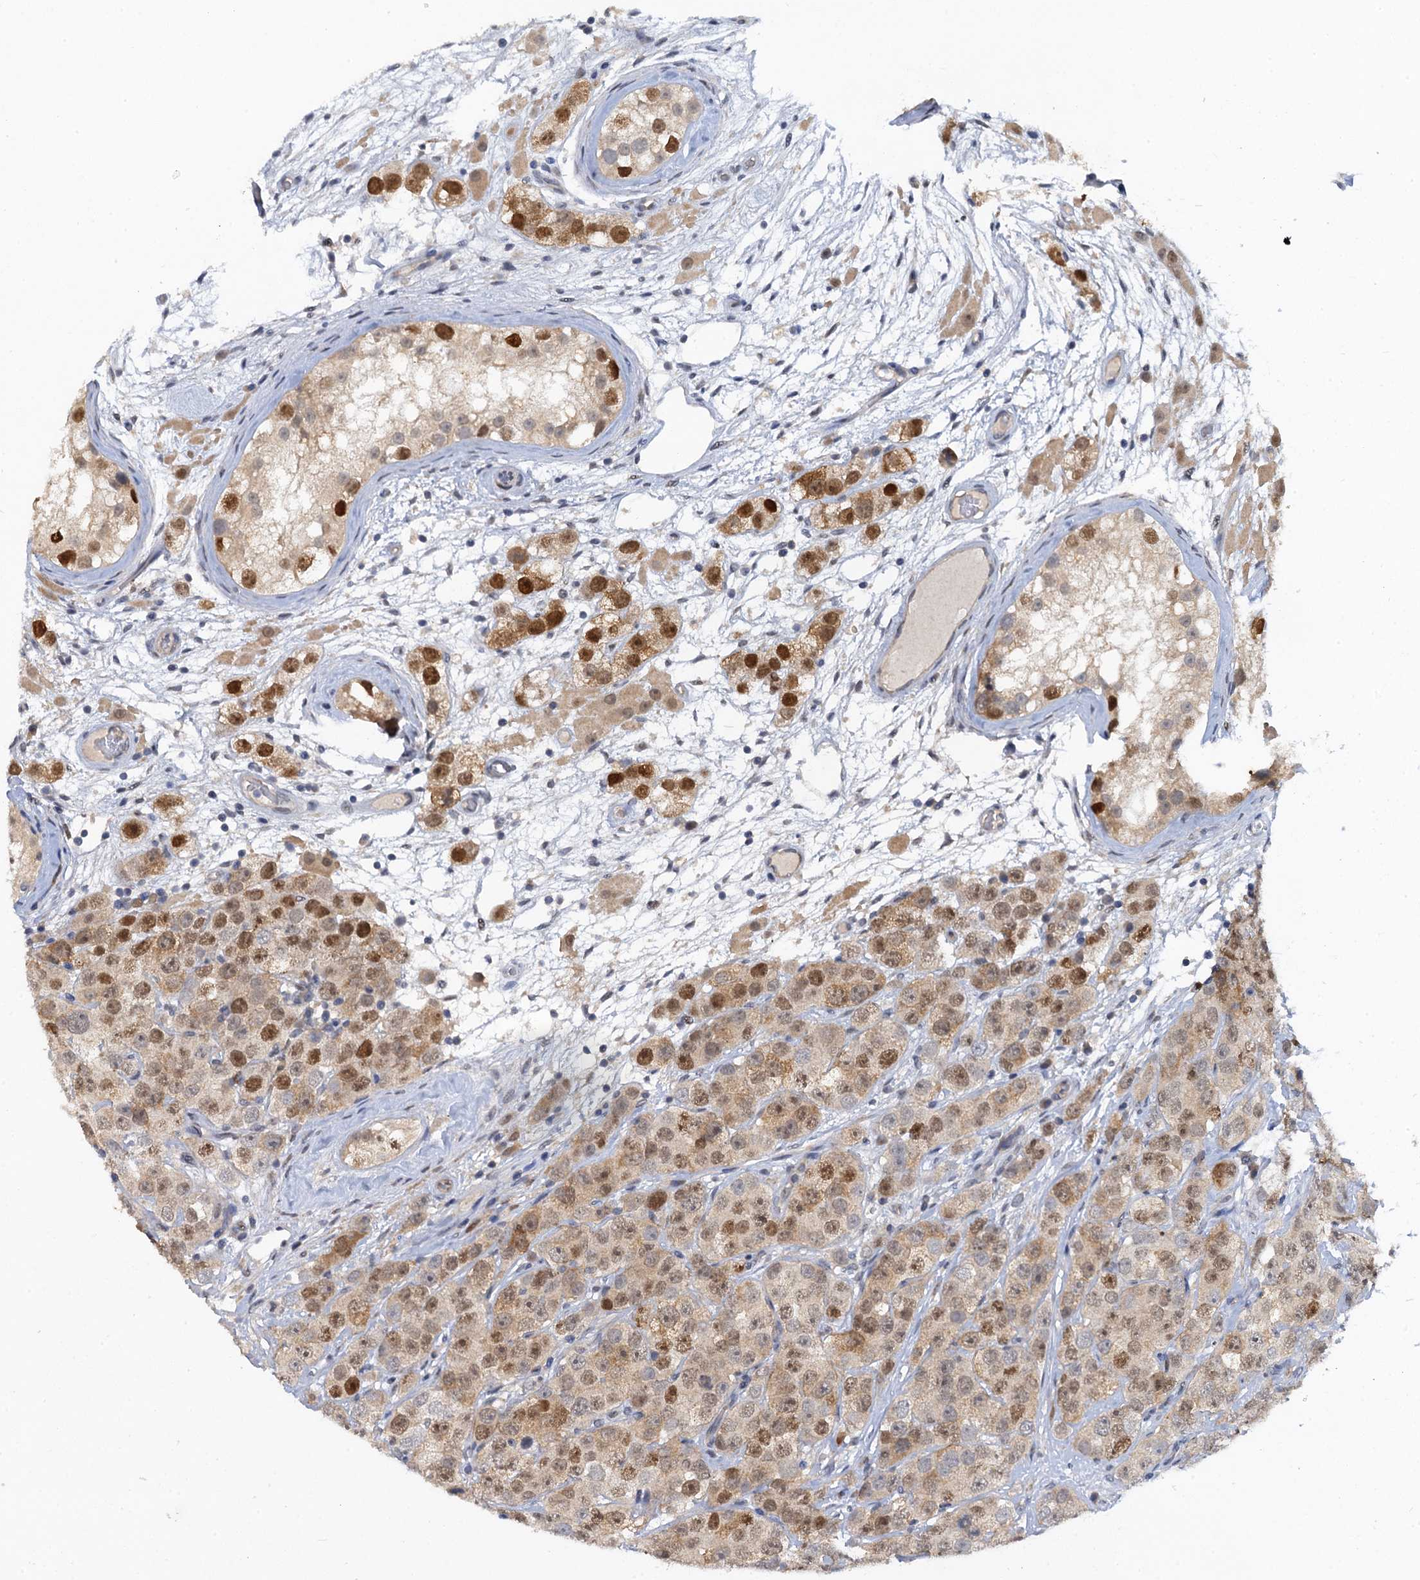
{"staining": {"intensity": "moderate", "quantity": "25%-75%", "location": "nuclear"}, "tissue": "testis cancer", "cell_type": "Tumor cells", "image_type": "cancer", "snomed": [{"axis": "morphology", "description": "Seminoma, NOS"}, {"axis": "topography", "description": "Testis"}], "caption": "Immunohistochemistry (DAB (3,3'-diaminobenzidine)) staining of testis seminoma exhibits moderate nuclear protein expression in about 25%-75% of tumor cells. (Stains: DAB (3,3'-diaminobenzidine) in brown, nuclei in blue, Microscopy: brightfield microscopy at high magnification).", "gene": "MRFAP1", "patient": {"sex": "male", "age": 28}}